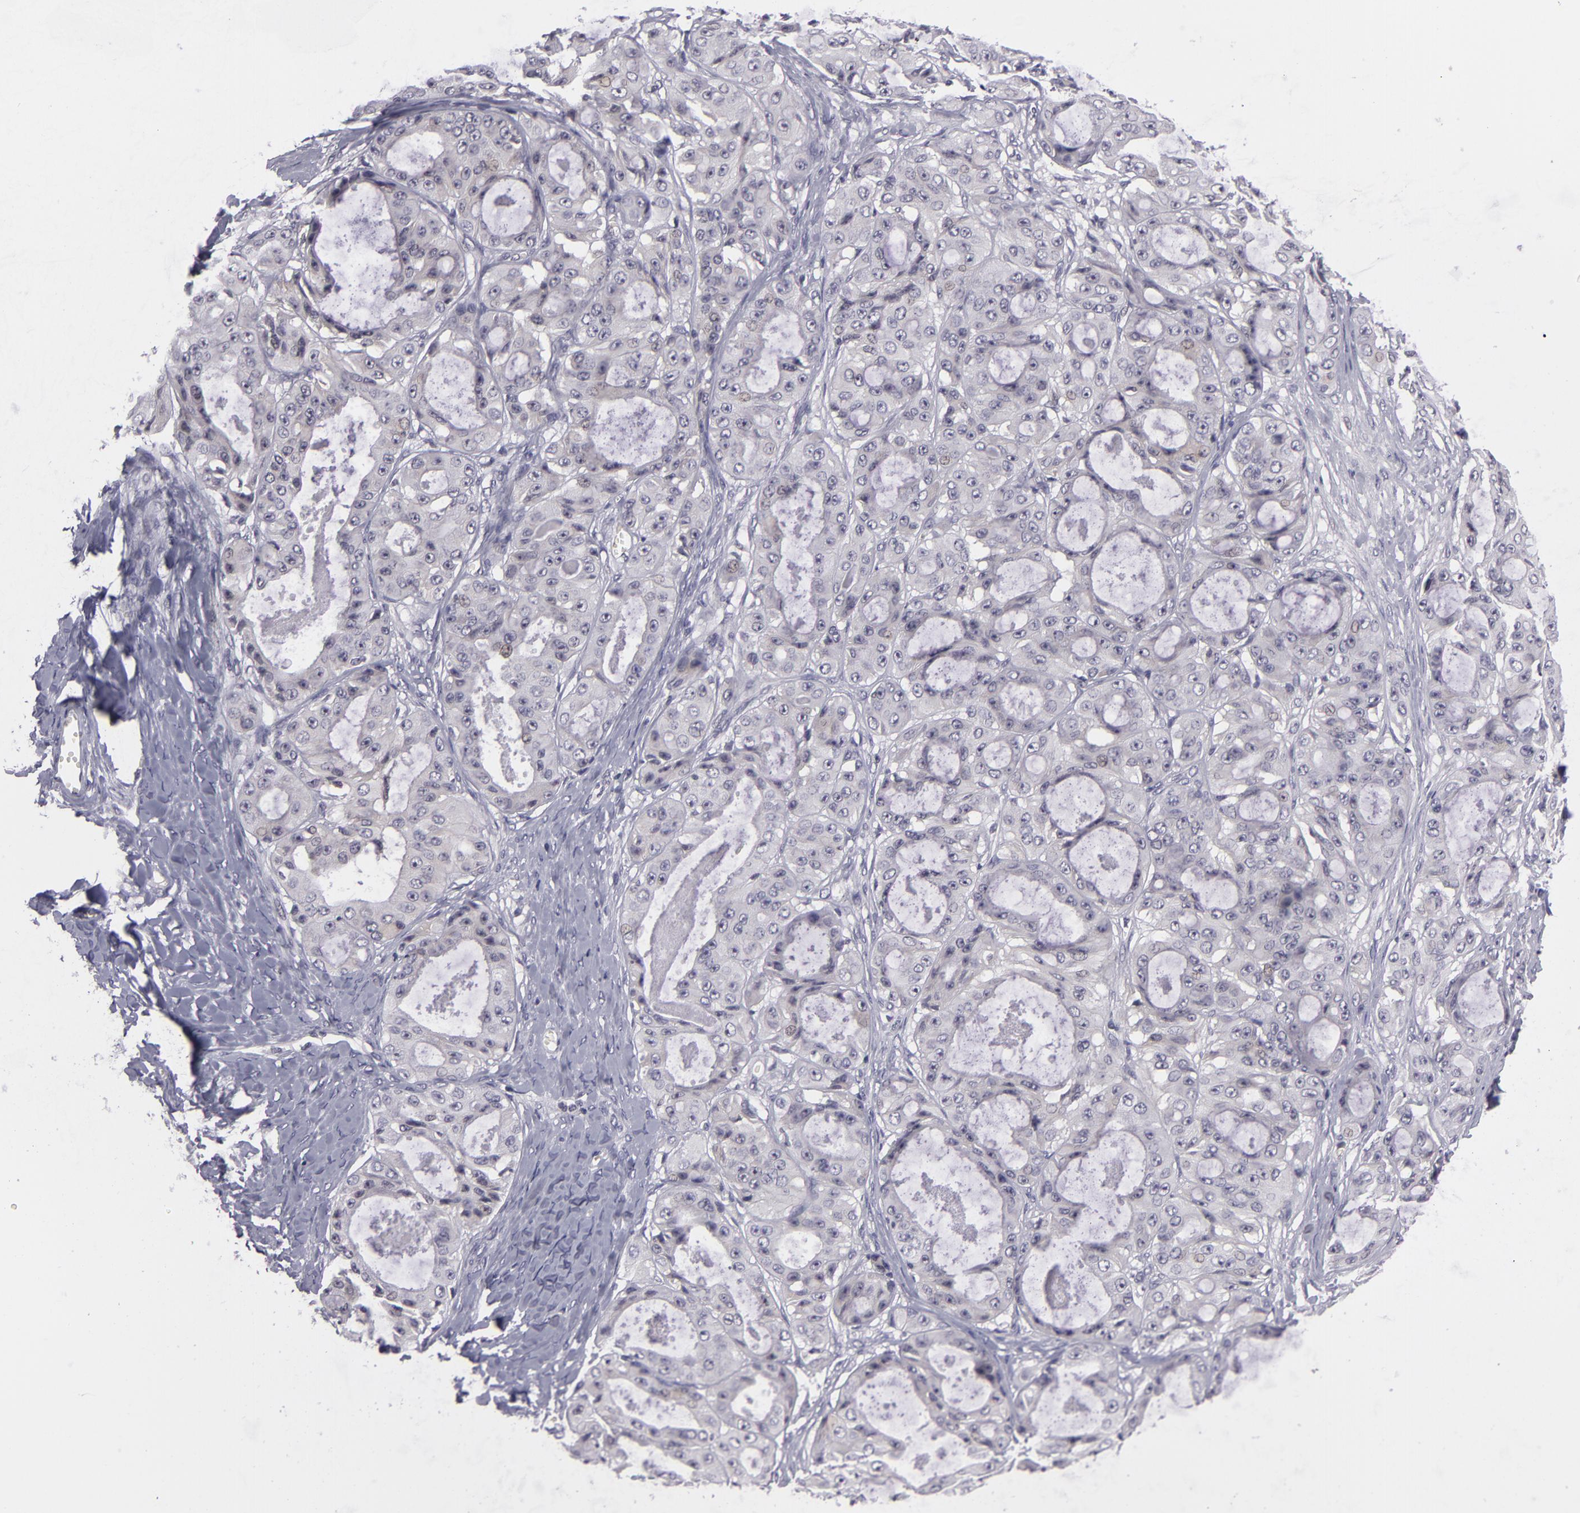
{"staining": {"intensity": "negative", "quantity": "none", "location": "none"}, "tissue": "ovarian cancer", "cell_type": "Tumor cells", "image_type": "cancer", "snomed": [{"axis": "morphology", "description": "Carcinoma, endometroid"}, {"axis": "topography", "description": "Ovary"}], "caption": "Tumor cells are negative for brown protein staining in endometroid carcinoma (ovarian).", "gene": "BCL10", "patient": {"sex": "female", "age": 61}}